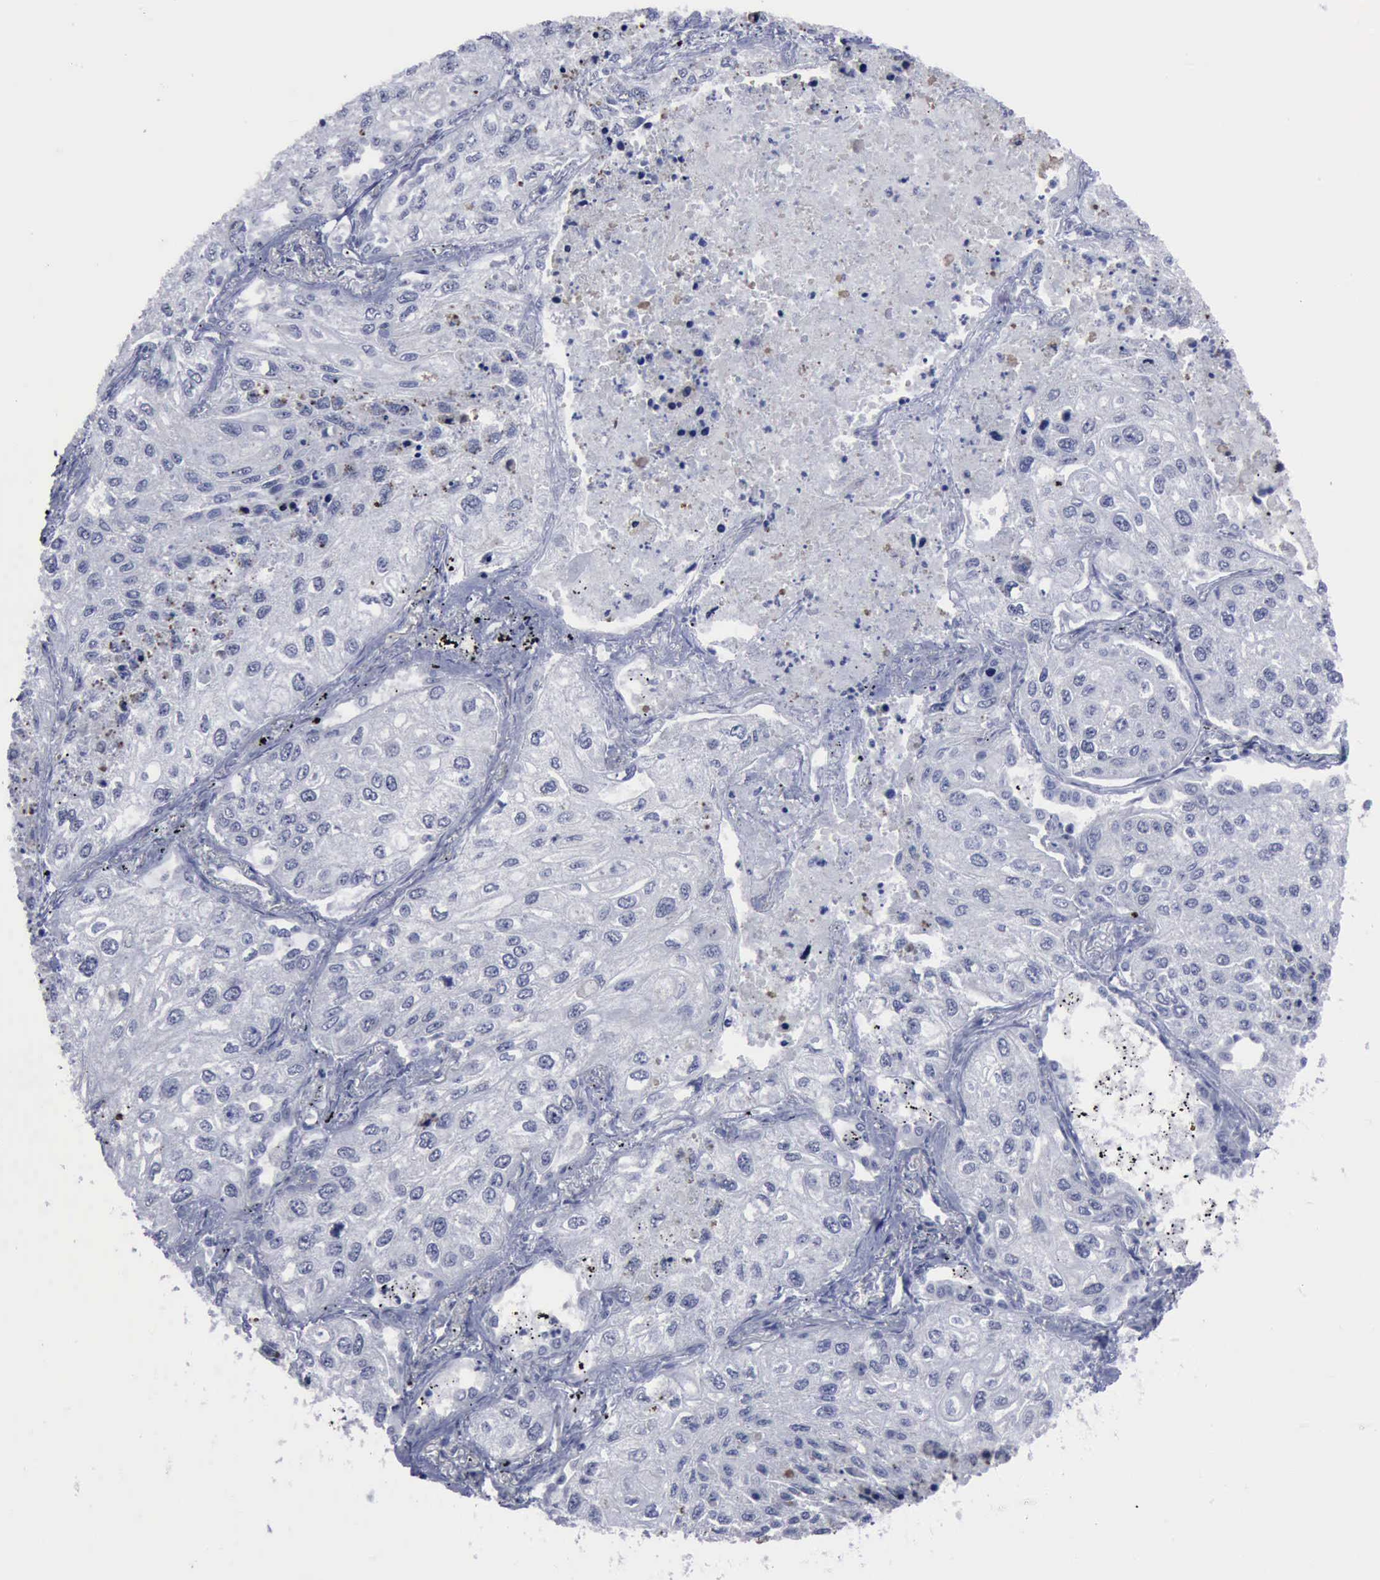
{"staining": {"intensity": "negative", "quantity": "none", "location": "none"}, "tissue": "lung cancer", "cell_type": "Tumor cells", "image_type": "cancer", "snomed": [{"axis": "morphology", "description": "Squamous cell carcinoma, NOS"}, {"axis": "topography", "description": "Lung"}], "caption": "Tumor cells are negative for brown protein staining in lung cancer.", "gene": "BRD1", "patient": {"sex": "male", "age": 75}}